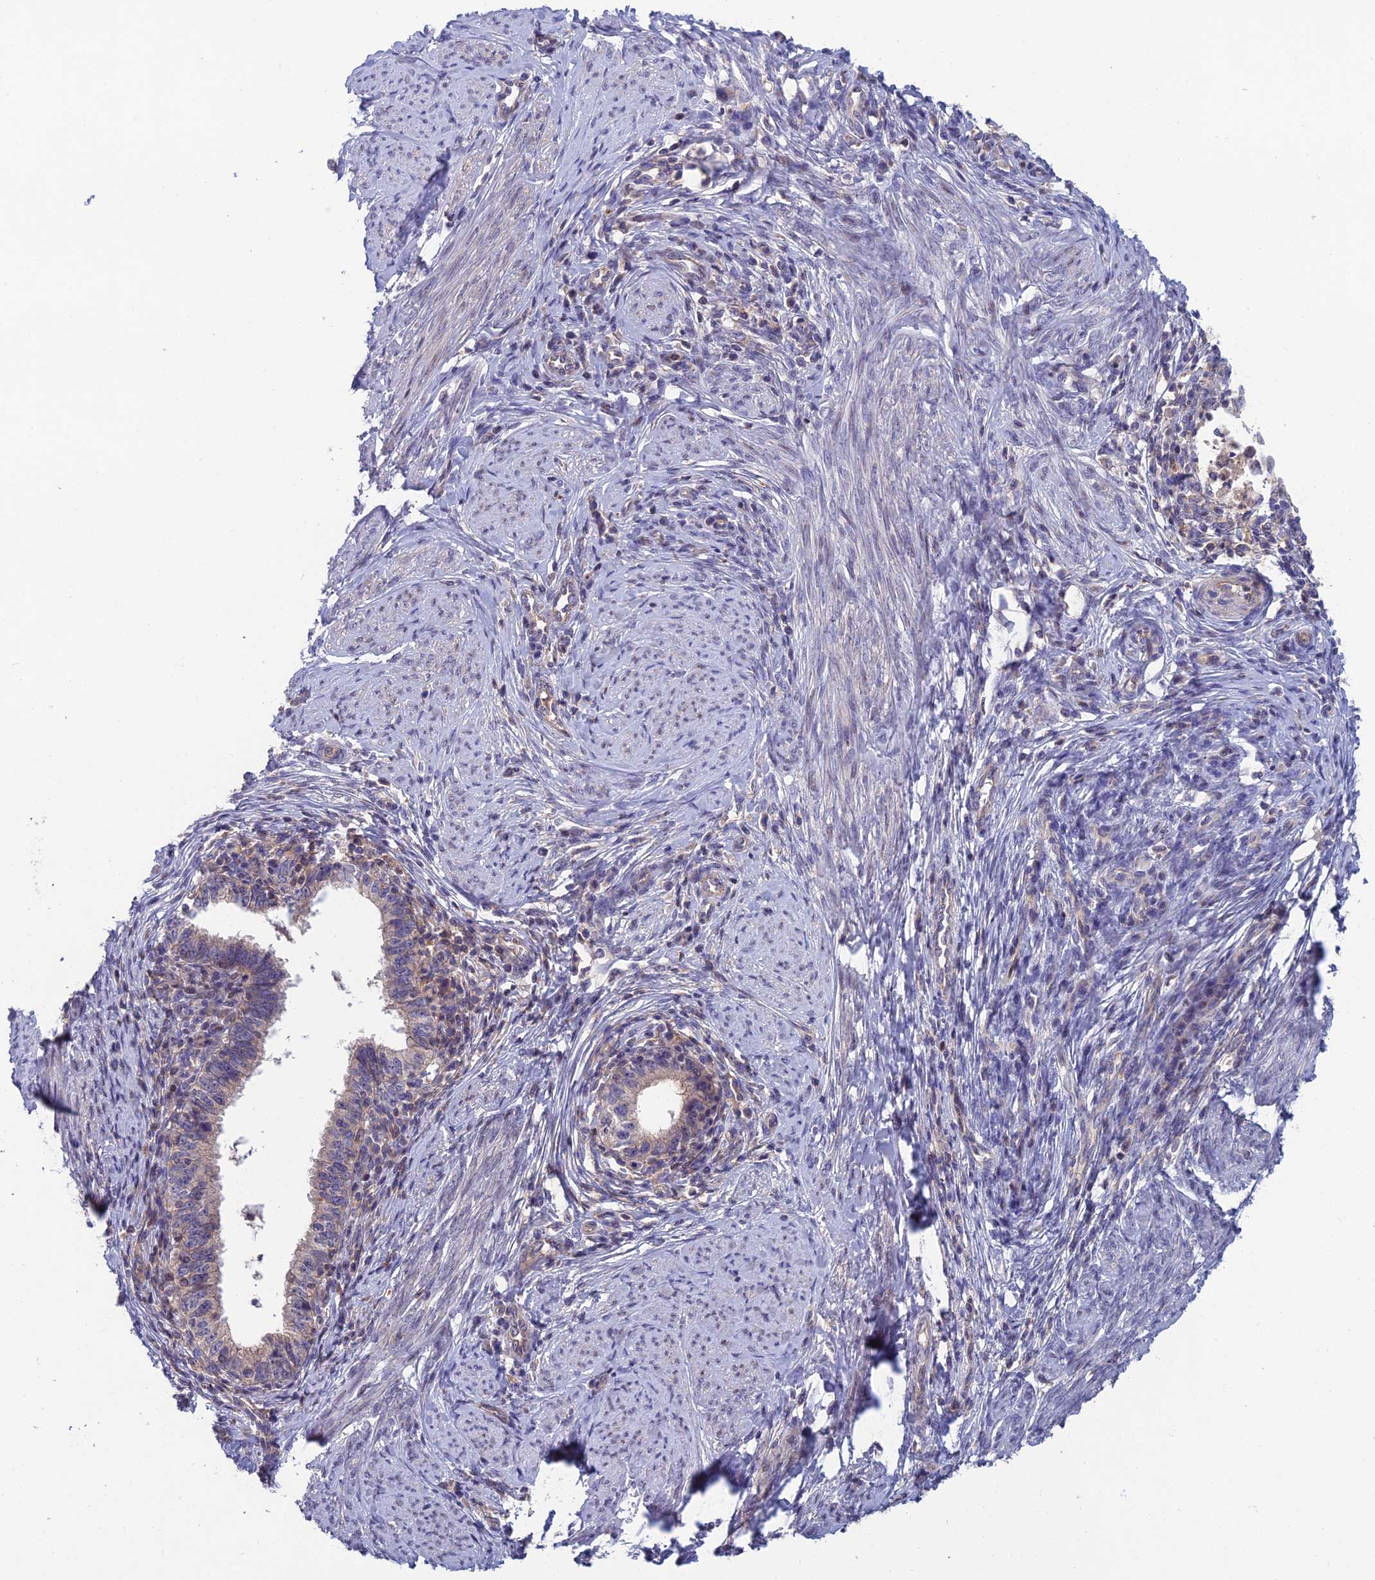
{"staining": {"intensity": "weak", "quantity": "<25%", "location": "cytoplasmic/membranous"}, "tissue": "cervical cancer", "cell_type": "Tumor cells", "image_type": "cancer", "snomed": [{"axis": "morphology", "description": "Adenocarcinoma, NOS"}, {"axis": "topography", "description": "Cervix"}], "caption": "Immunohistochemistry of cervical cancer shows no staining in tumor cells.", "gene": "USP37", "patient": {"sex": "female", "age": 36}}